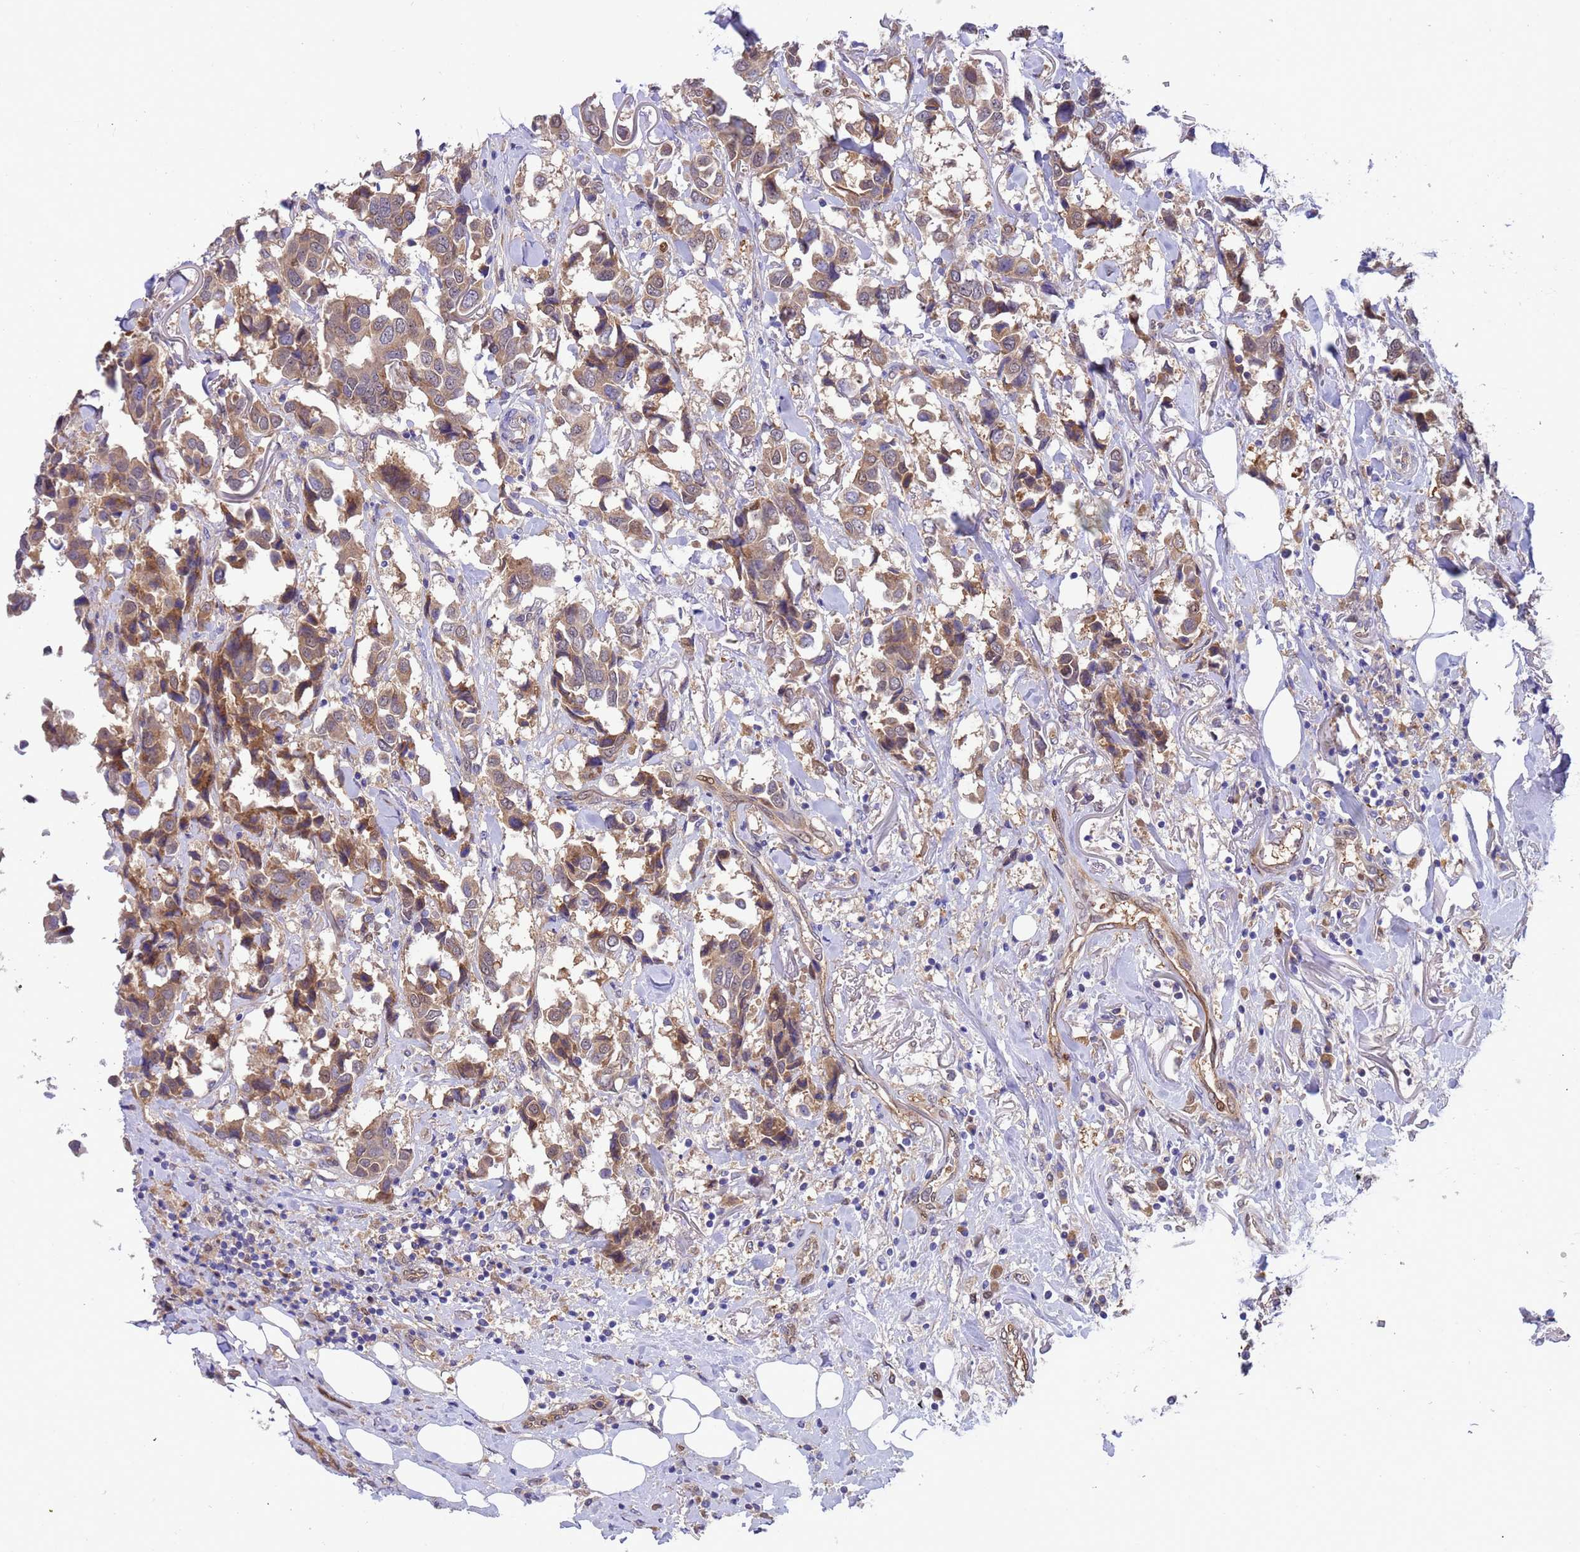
{"staining": {"intensity": "moderate", "quantity": ">75%", "location": "cytoplasmic/membranous,nuclear"}, "tissue": "breast cancer", "cell_type": "Tumor cells", "image_type": "cancer", "snomed": [{"axis": "morphology", "description": "Duct carcinoma"}, {"axis": "topography", "description": "Breast"}], "caption": "This is a photomicrograph of IHC staining of infiltrating ductal carcinoma (breast), which shows moderate positivity in the cytoplasmic/membranous and nuclear of tumor cells.", "gene": "FOXRED1", "patient": {"sex": "female", "age": 80}}